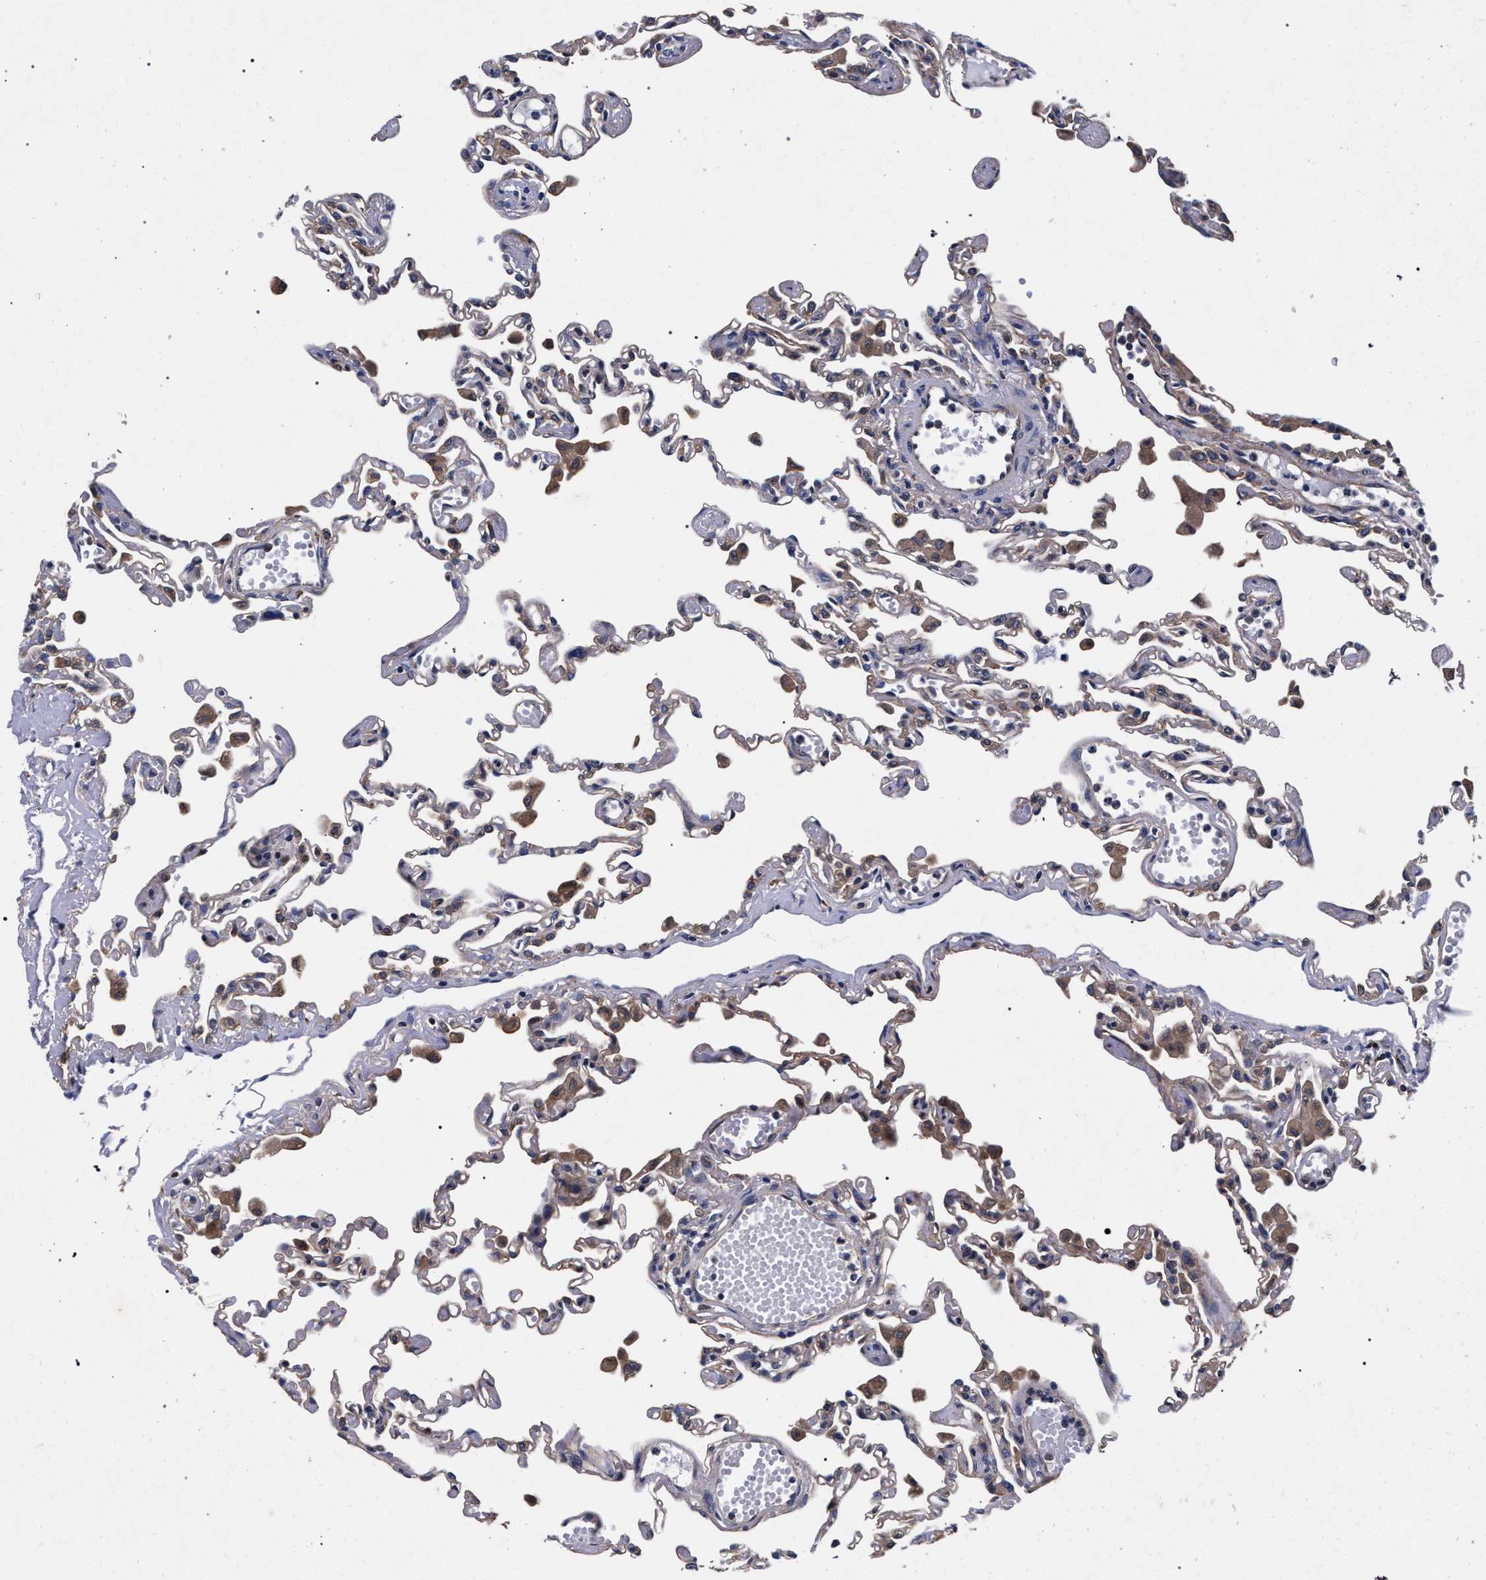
{"staining": {"intensity": "moderate", "quantity": "<25%", "location": "cytoplasmic/membranous"}, "tissue": "lung", "cell_type": "Alveolar cells", "image_type": "normal", "snomed": [{"axis": "morphology", "description": "Normal tissue, NOS"}, {"axis": "topography", "description": "Bronchus"}, {"axis": "topography", "description": "Lung"}], "caption": "IHC staining of normal lung, which displays low levels of moderate cytoplasmic/membranous positivity in about <25% of alveolar cells indicating moderate cytoplasmic/membranous protein positivity. The staining was performed using DAB (brown) for protein detection and nuclei were counterstained in hematoxylin (blue).", "gene": "CFAP95", "patient": {"sex": "female", "age": 49}}